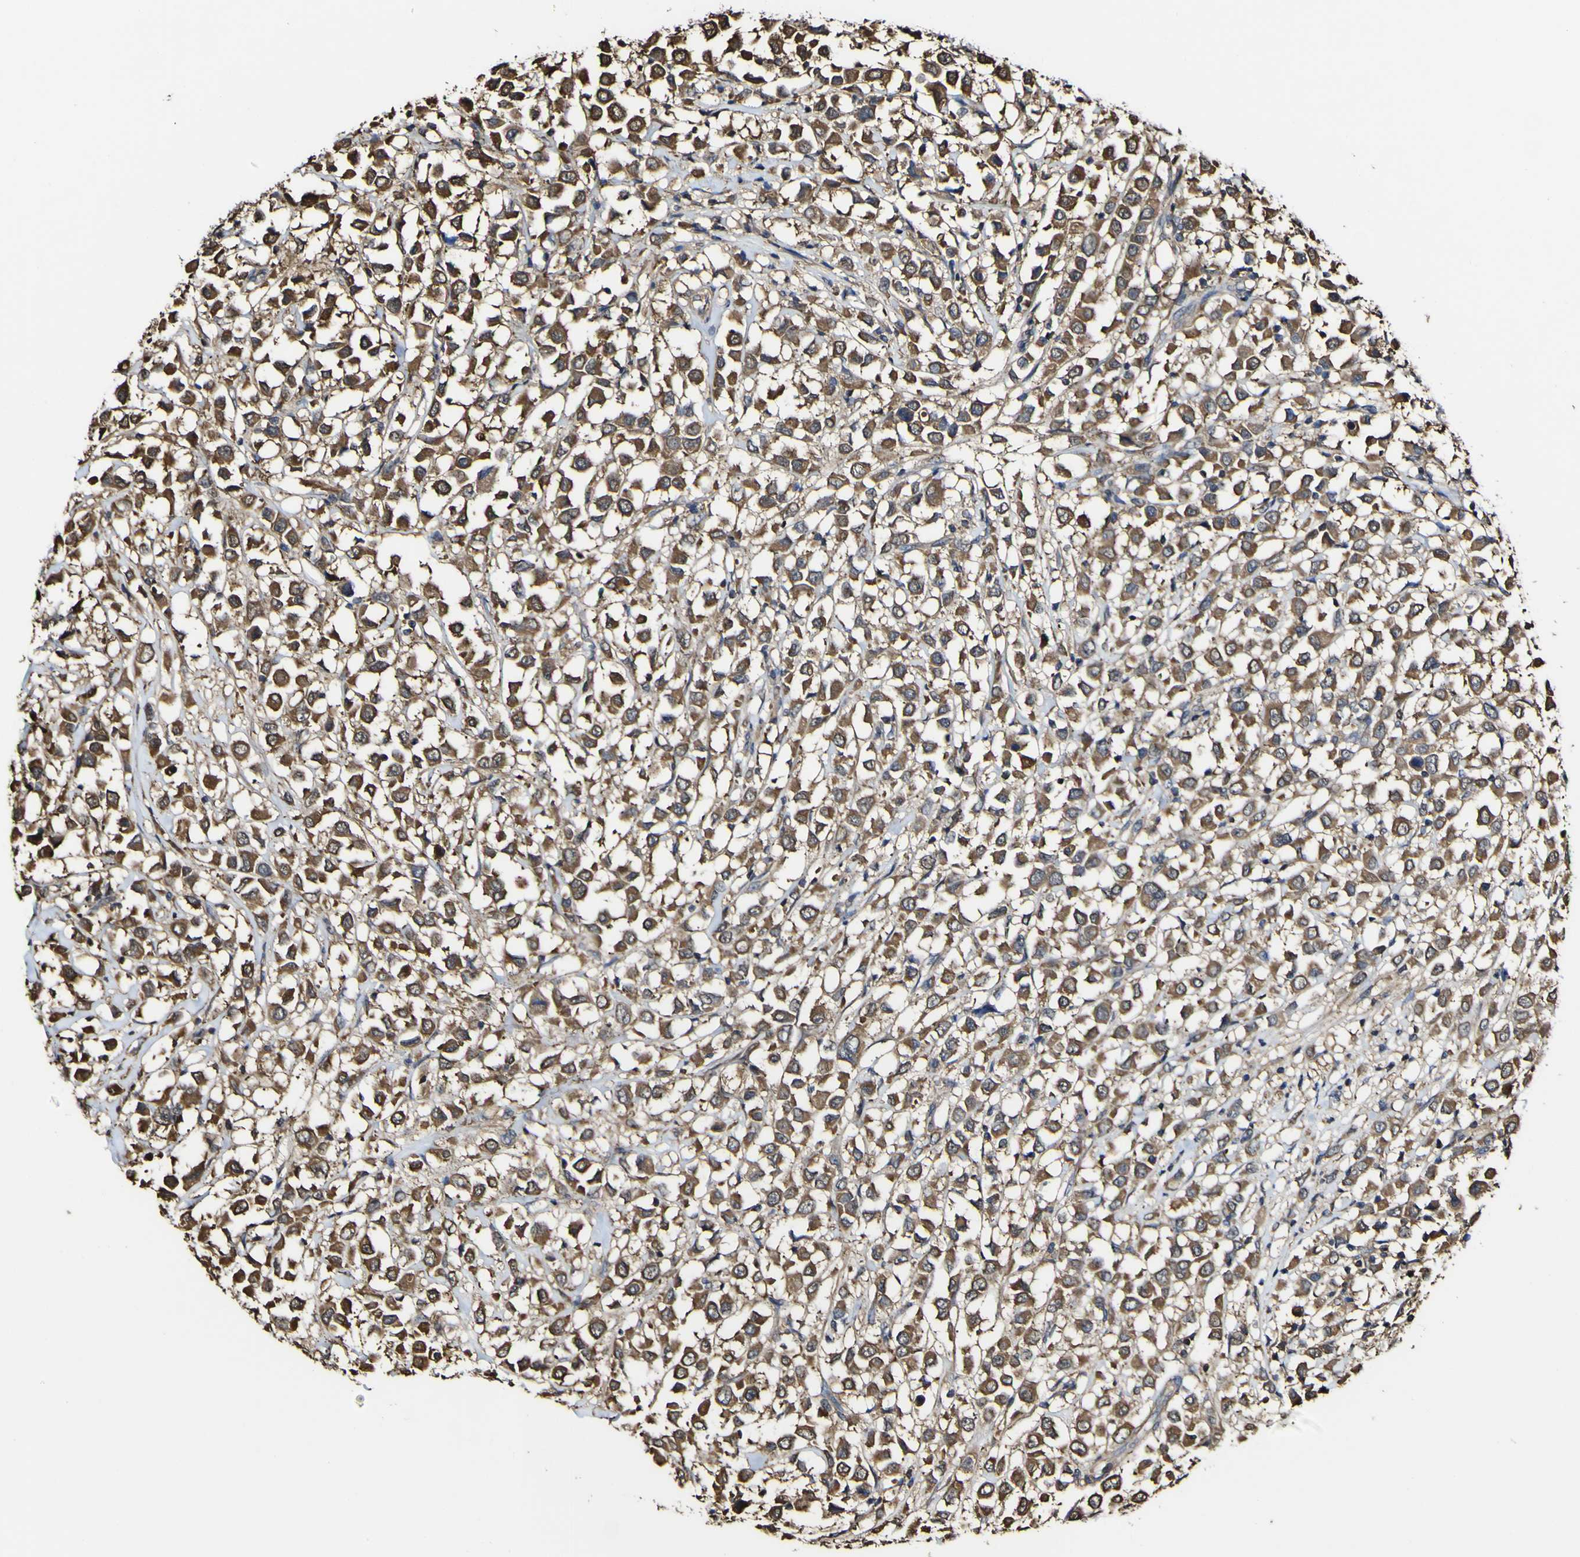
{"staining": {"intensity": "moderate", "quantity": ">75%", "location": "cytoplasmic/membranous"}, "tissue": "breast cancer", "cell_type": "Tumor cells", "image_type": "cancer", "snomed": [{"axis": "morphology", "description": "Duct carcinoma"}, {"axis": "topography", "description": "Breast"}], "caption": "The histopathology image demonstrates immunohistochemical staining of breast cancer (infiltrating ductal carcinoma). There is moderate cytoplasmic/membranous positivity is appreciated in about >75% of tumor cells.", "gene": "PTPRR", "patient": {"sex": "female", "age": 61}}